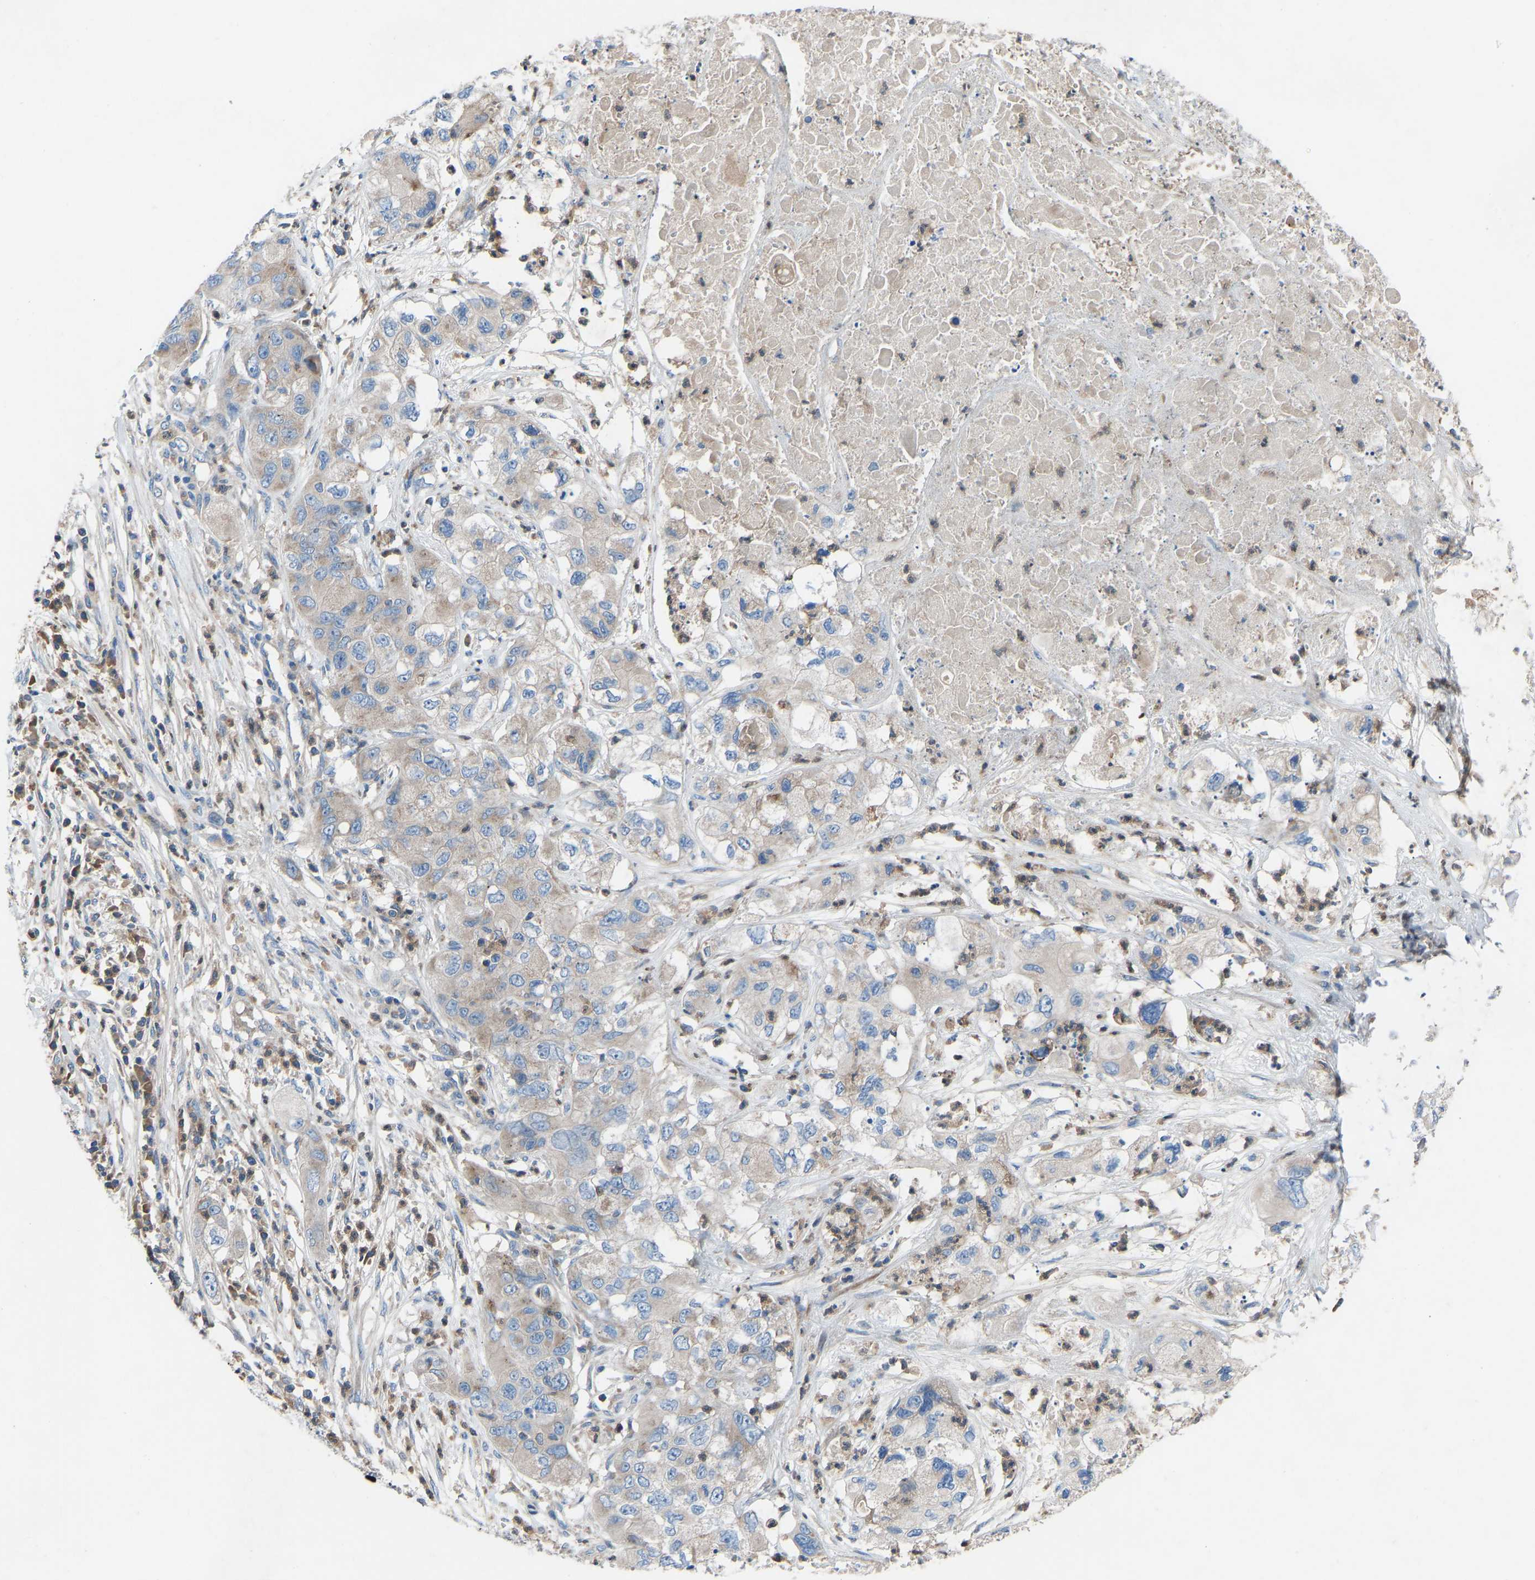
{"staining": {"intensity": "weak", "quantity": "<25%", "location": "cytoplasmic/membranous"}, "tissue": "pancreatic cancer", "cell_type": "Tumor cells", "image_type": "cancer", "snomed": [{"axis": "morphology", "description": "Adenocarcinoma, NOS"}, {"axis": "topography", "description": "Pancreas"}], "caption": "Tumor cells show no significant staining in pancreatic adenocarcinoma.", "gene": "GRK6", "patient": {"sex": "female", "age": 78}}